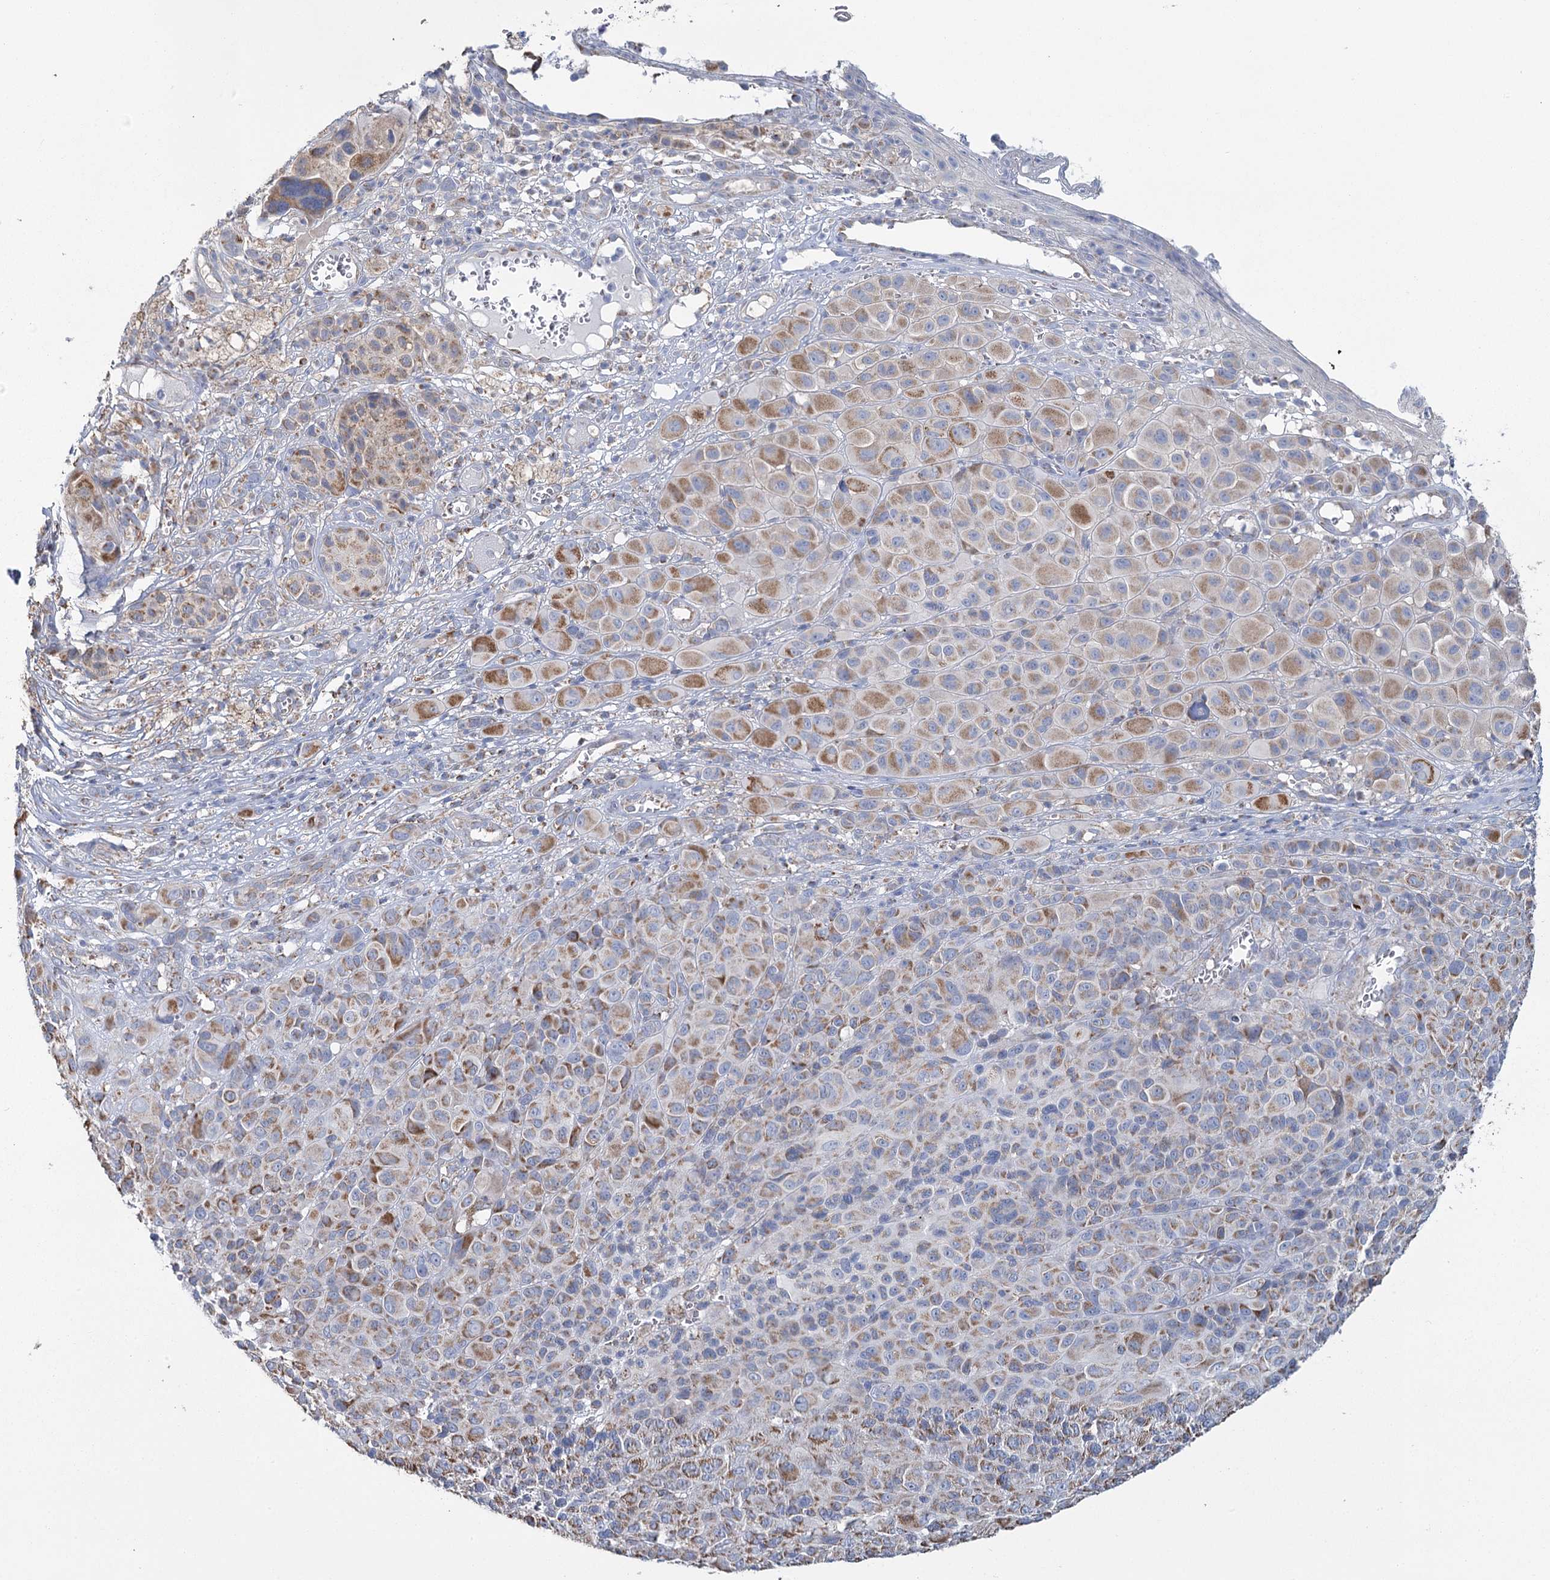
{"staining": {"intensity": "moderate", "quantity": "25%-75%", "location": "cytoplasmic/membranous"}, "tissue": "melanoma", "cell_type": "Tumor cells", "image_type": "cancer", "snomed": [{"axis": "morphology", "description": "Malignant melanoma, NOS"}, {"axis": "topography", "description": "Skin of trunk"}], "caption": "Immunohistochemical staining of human malignant melanoma shows medium levels of moderate cytoplasmic/membranous protein positivity in approximately 25%-75% of tumor cells.", "gene": "MRPL44", "patient": {"sex": "male", "age": 71}}